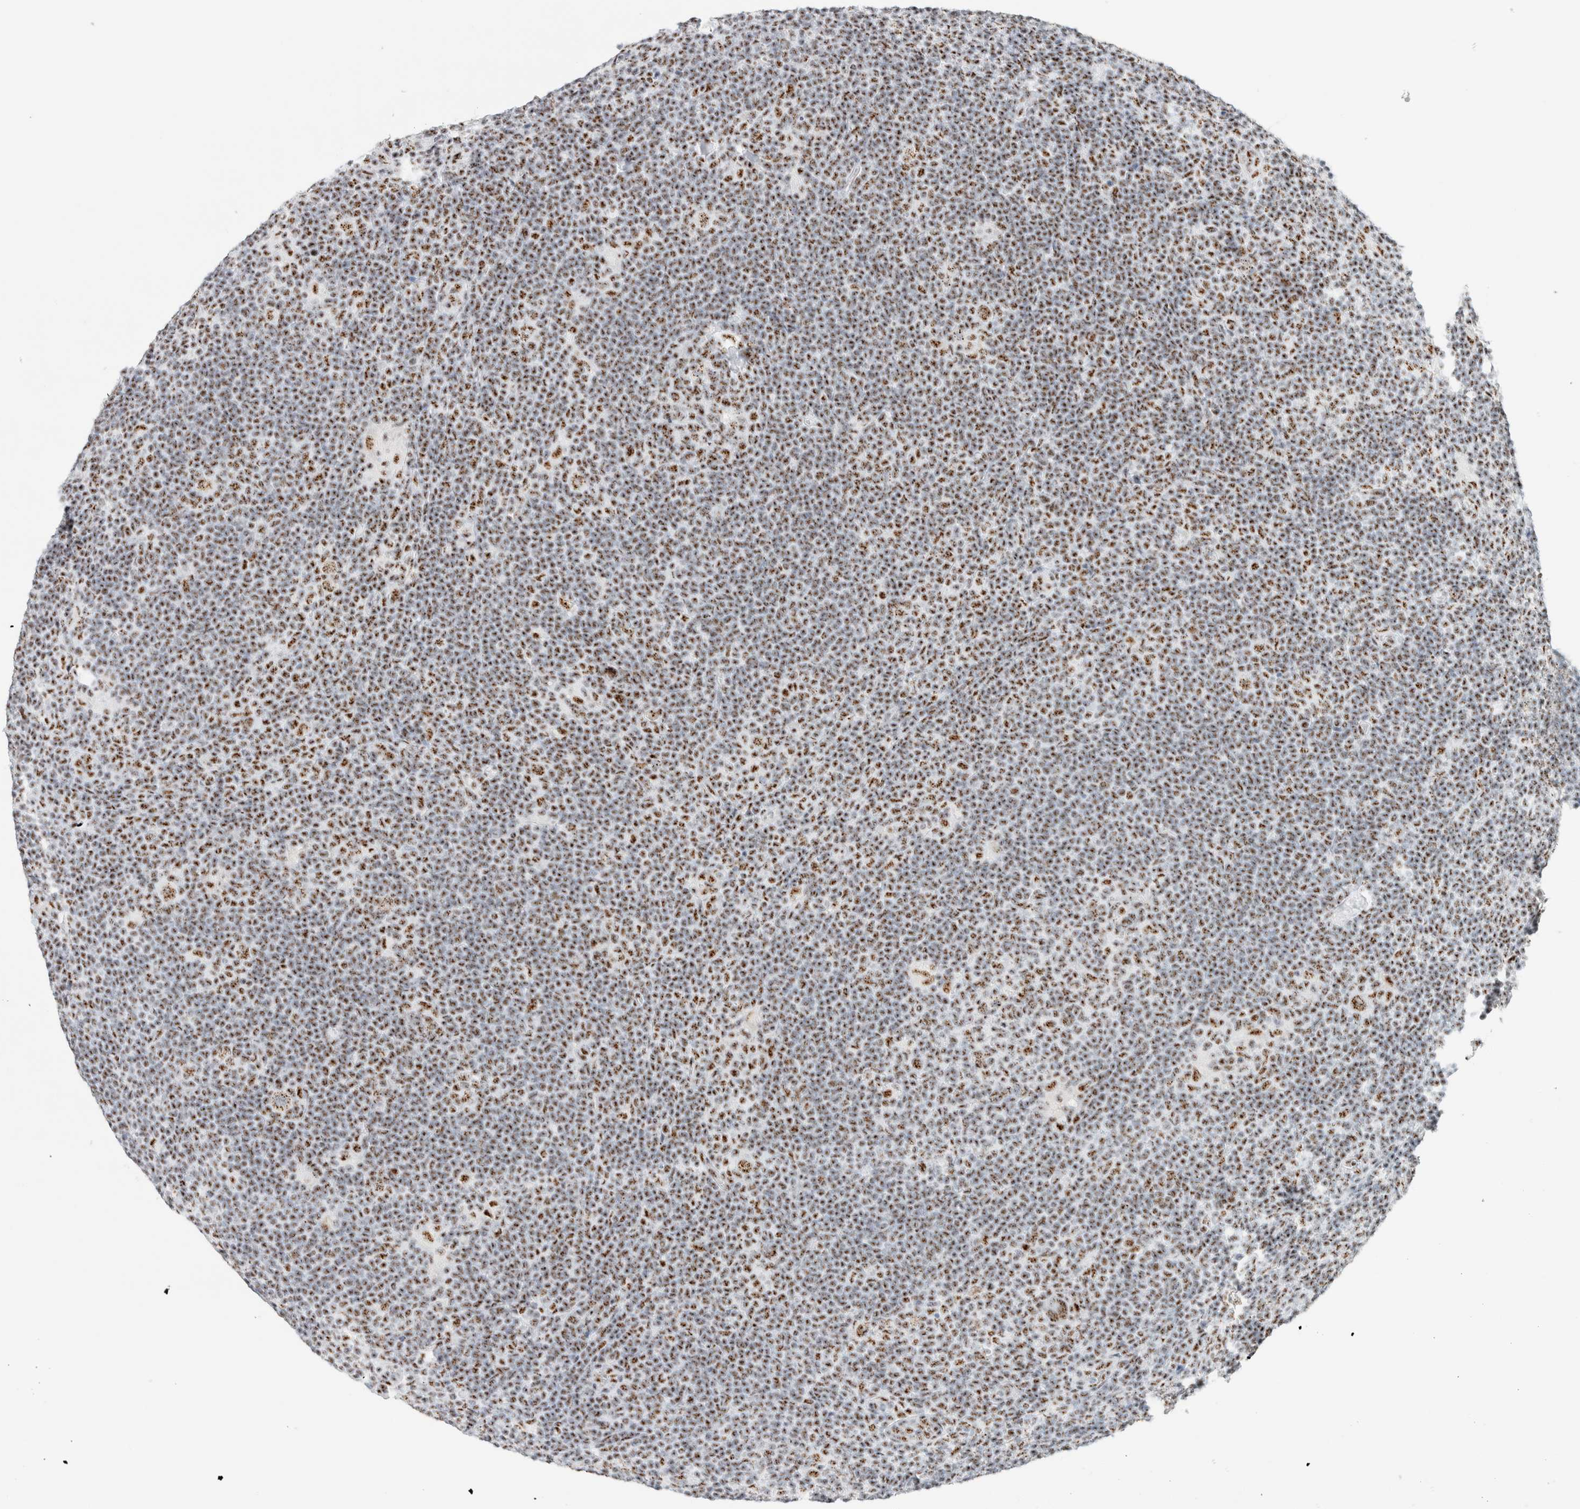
{"staining": {"intensity": "moderate", "quantity": ">75%", "location": "nuclear"}, "tissue": "lymphoma", "cell_type": "Tumor cells", "image_type": "cancer", "snomed": [{"axis": "morphology", "description": "Hodgkin's disease, NOS"}, {"axis": "topography", "description": "Lymph node"}], "caption": "This is an image of IHC staining of Hodgkin's disease, which shows moderate expression in the nuclear of tumor cells.", "gene": "SON", "patient": {"sex": "female", "age": 57}}